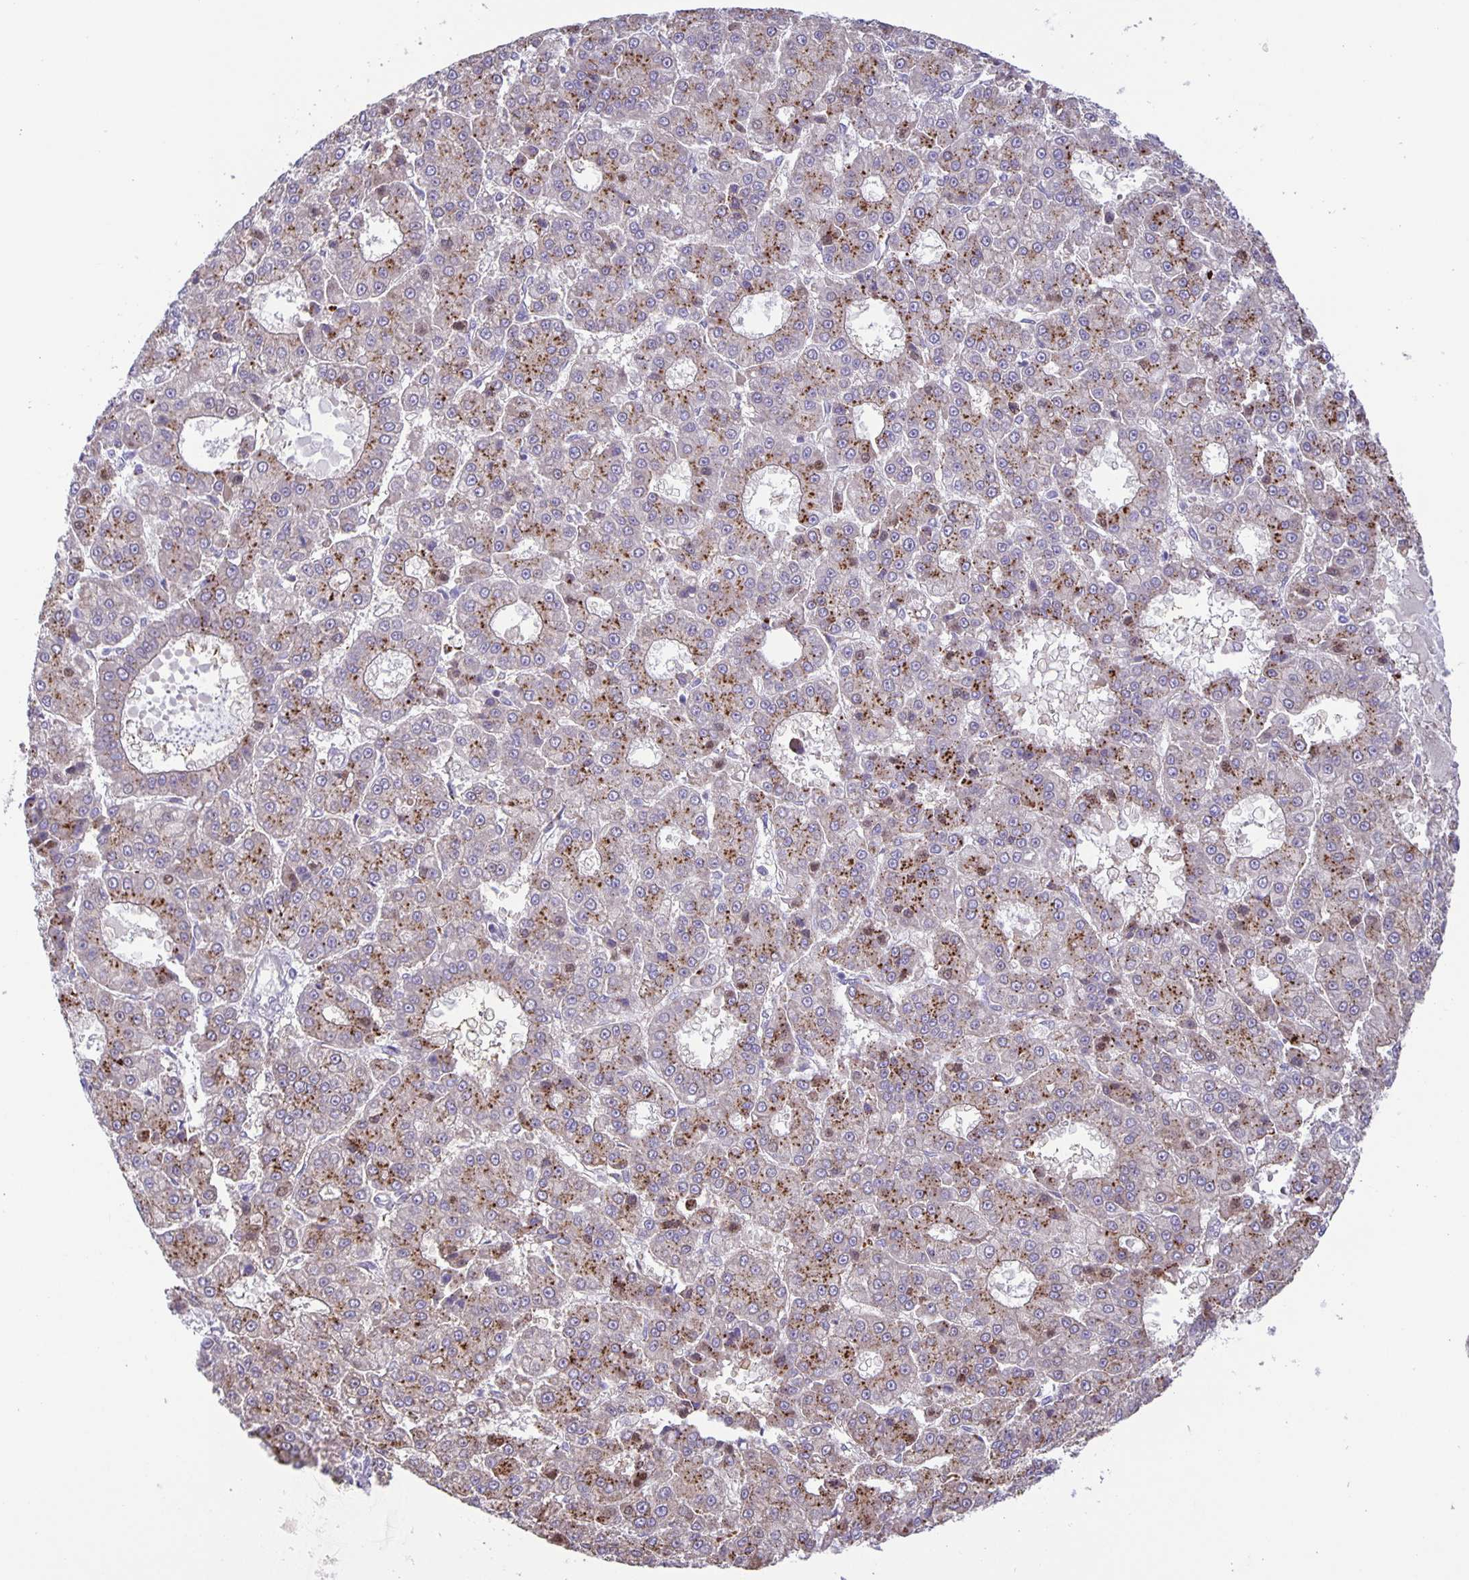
{"staining": {"intensity": "moderate", "quantity": "25%-75%", "location": "cytoplasmic/membranous"}, "tissue": "liver cancer", "cell_type": "Tumor cells", "image_type": "cancer", "snomed": [{"axis": "morphology", "description": "Carcinoma, Hepatocellular, NOS"}, {"axis": "topography", "description": "Liver"}], "caption": "Protein staining of liver cancer tissue demonstrates moderate cytoplasmic/membranous expression in approximately 25%-75% of tumor cells. The staining was performed using DAB to visualize the protein expression in brown, while the nuclei were stained in blue with hematoxylin (Magnification: 20x).", "gene": "MAPK12", "patient": {"sex": "male", "age": 70}}